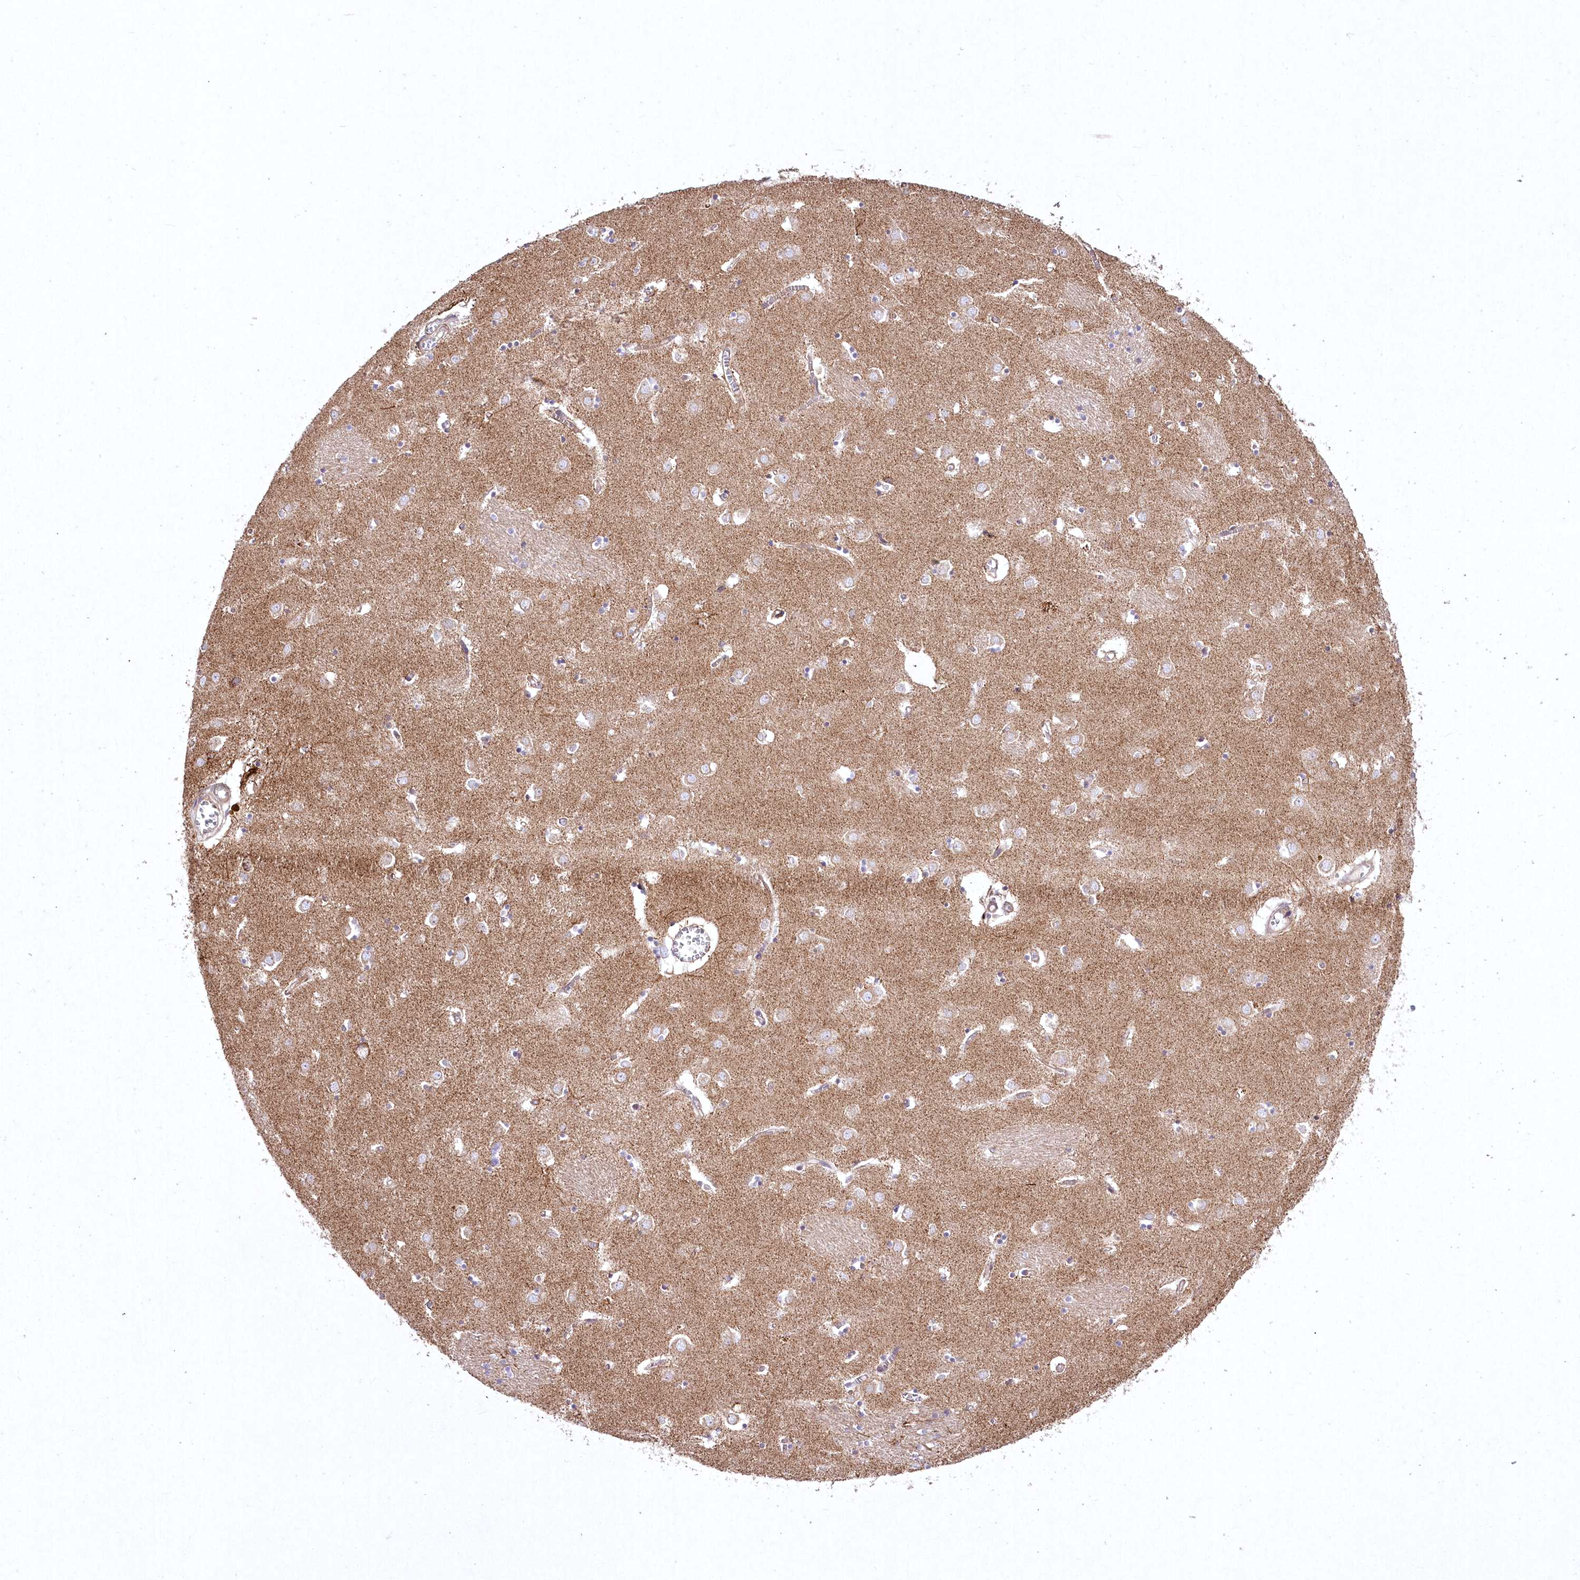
{"staining": {"intensity": "negative", "quantity": "none", "location": "none"}, "tissue": "caudate", "cell_type": "Glial cells", "image_type": "normal", "snomed": [{"axis": "morphology", "description": "Normal tissue, NOS"}, {"axis": "topography", "description": "Lateral ventricle wall"}], "caption": "A micrograph of caudate stained for a protein displays no brown staining in glial cells.", "gene": "SH3TC1", "patient": {"sex": "male", "age": 70}}